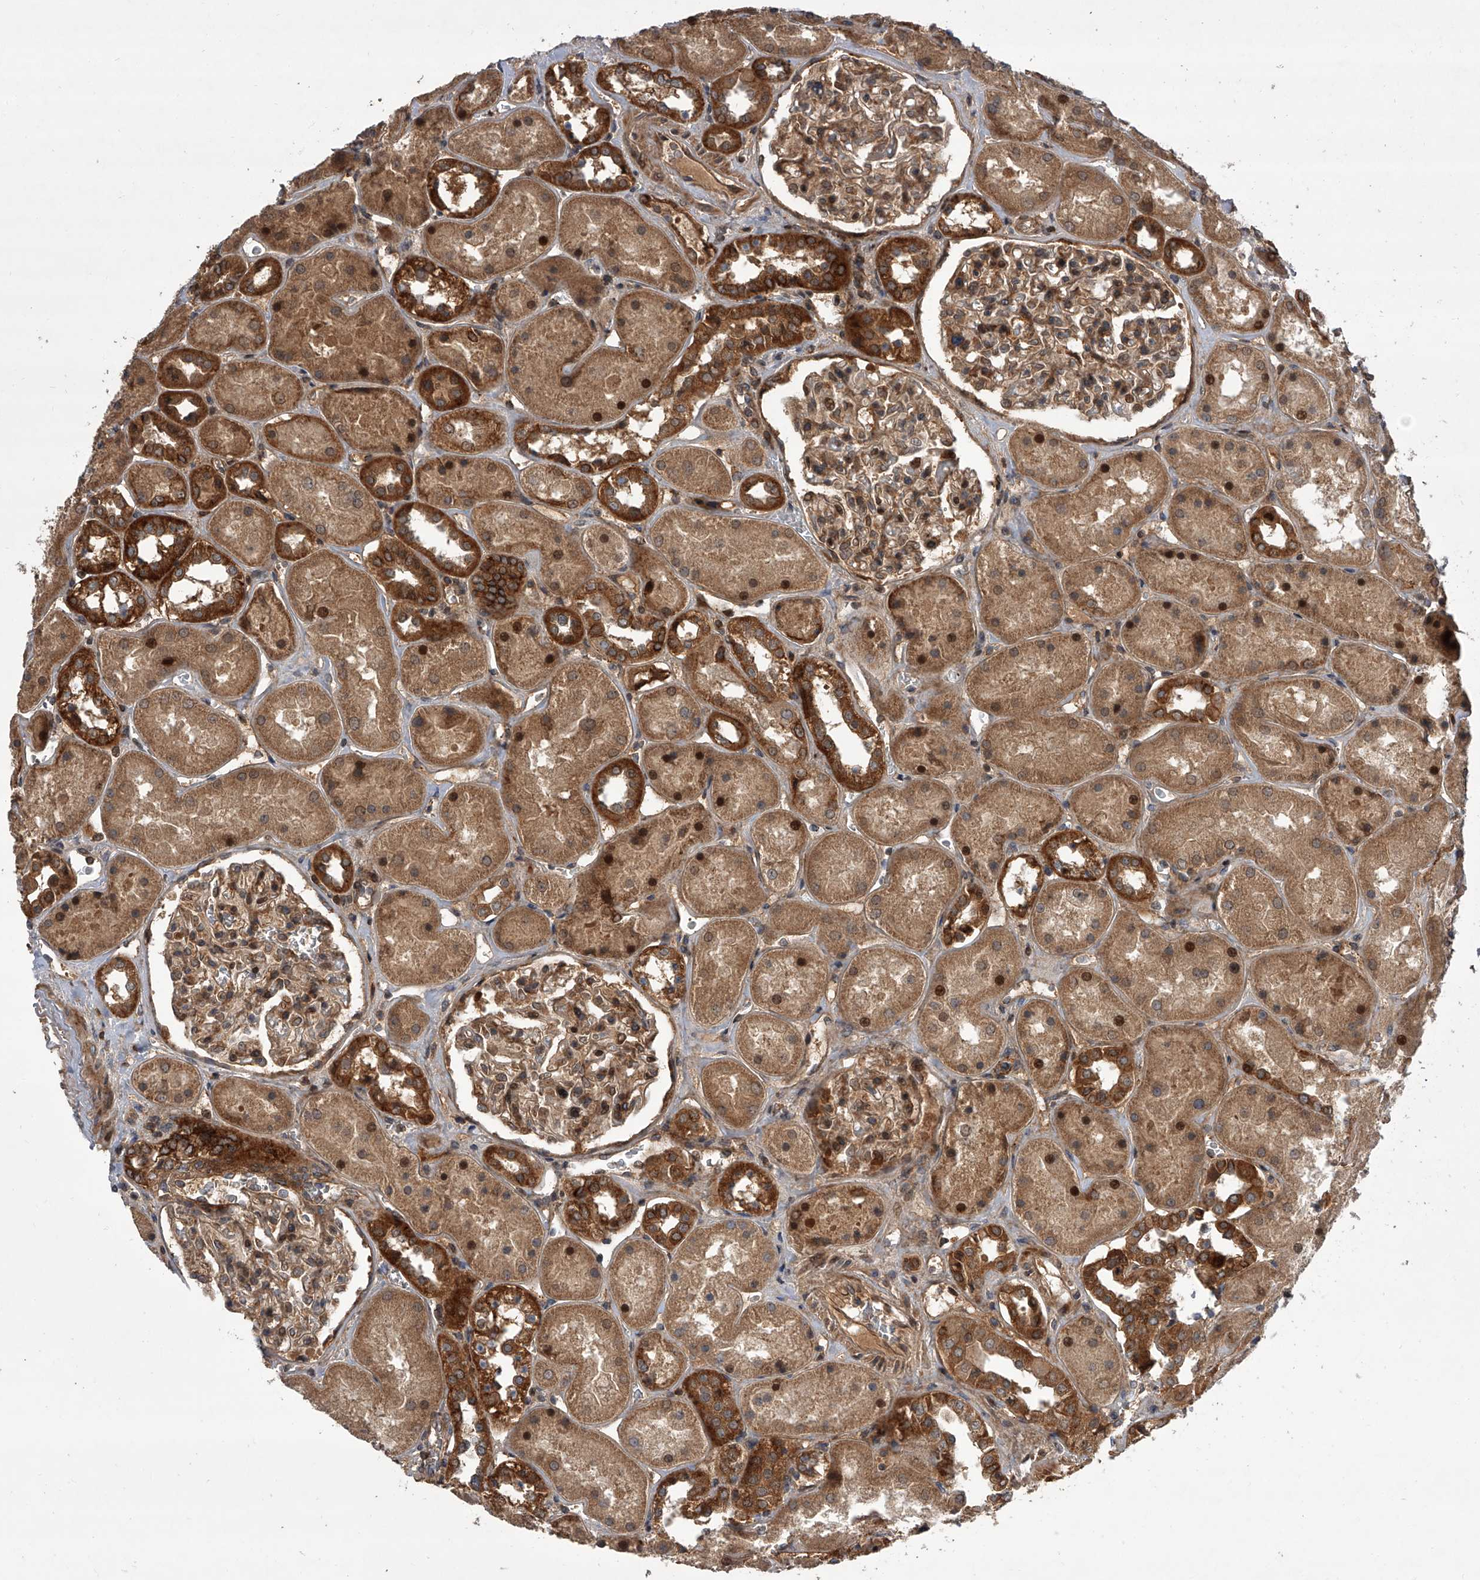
{"staining": {"intensity": "moderate", "quantity": ">75%", "location": "cytoplasmic/membranous,nuclear"}, "tissue": "kidney", "cell_type": "Cells in glomeruli", "image_type": "normal", "snomed": [{"axis": "morphology", "description": "Normal tissue, NOS"}, {"axis": "topography", "description": "Kidney"}], "caption": "Human kidney stained for a protein (brown) shows moderate cytoplasmic/membranous,nuclear positive staining in about >75% of cells in glomeruli.", "gene": "USP47", "patient": {"sex": "male", "age": 70}}